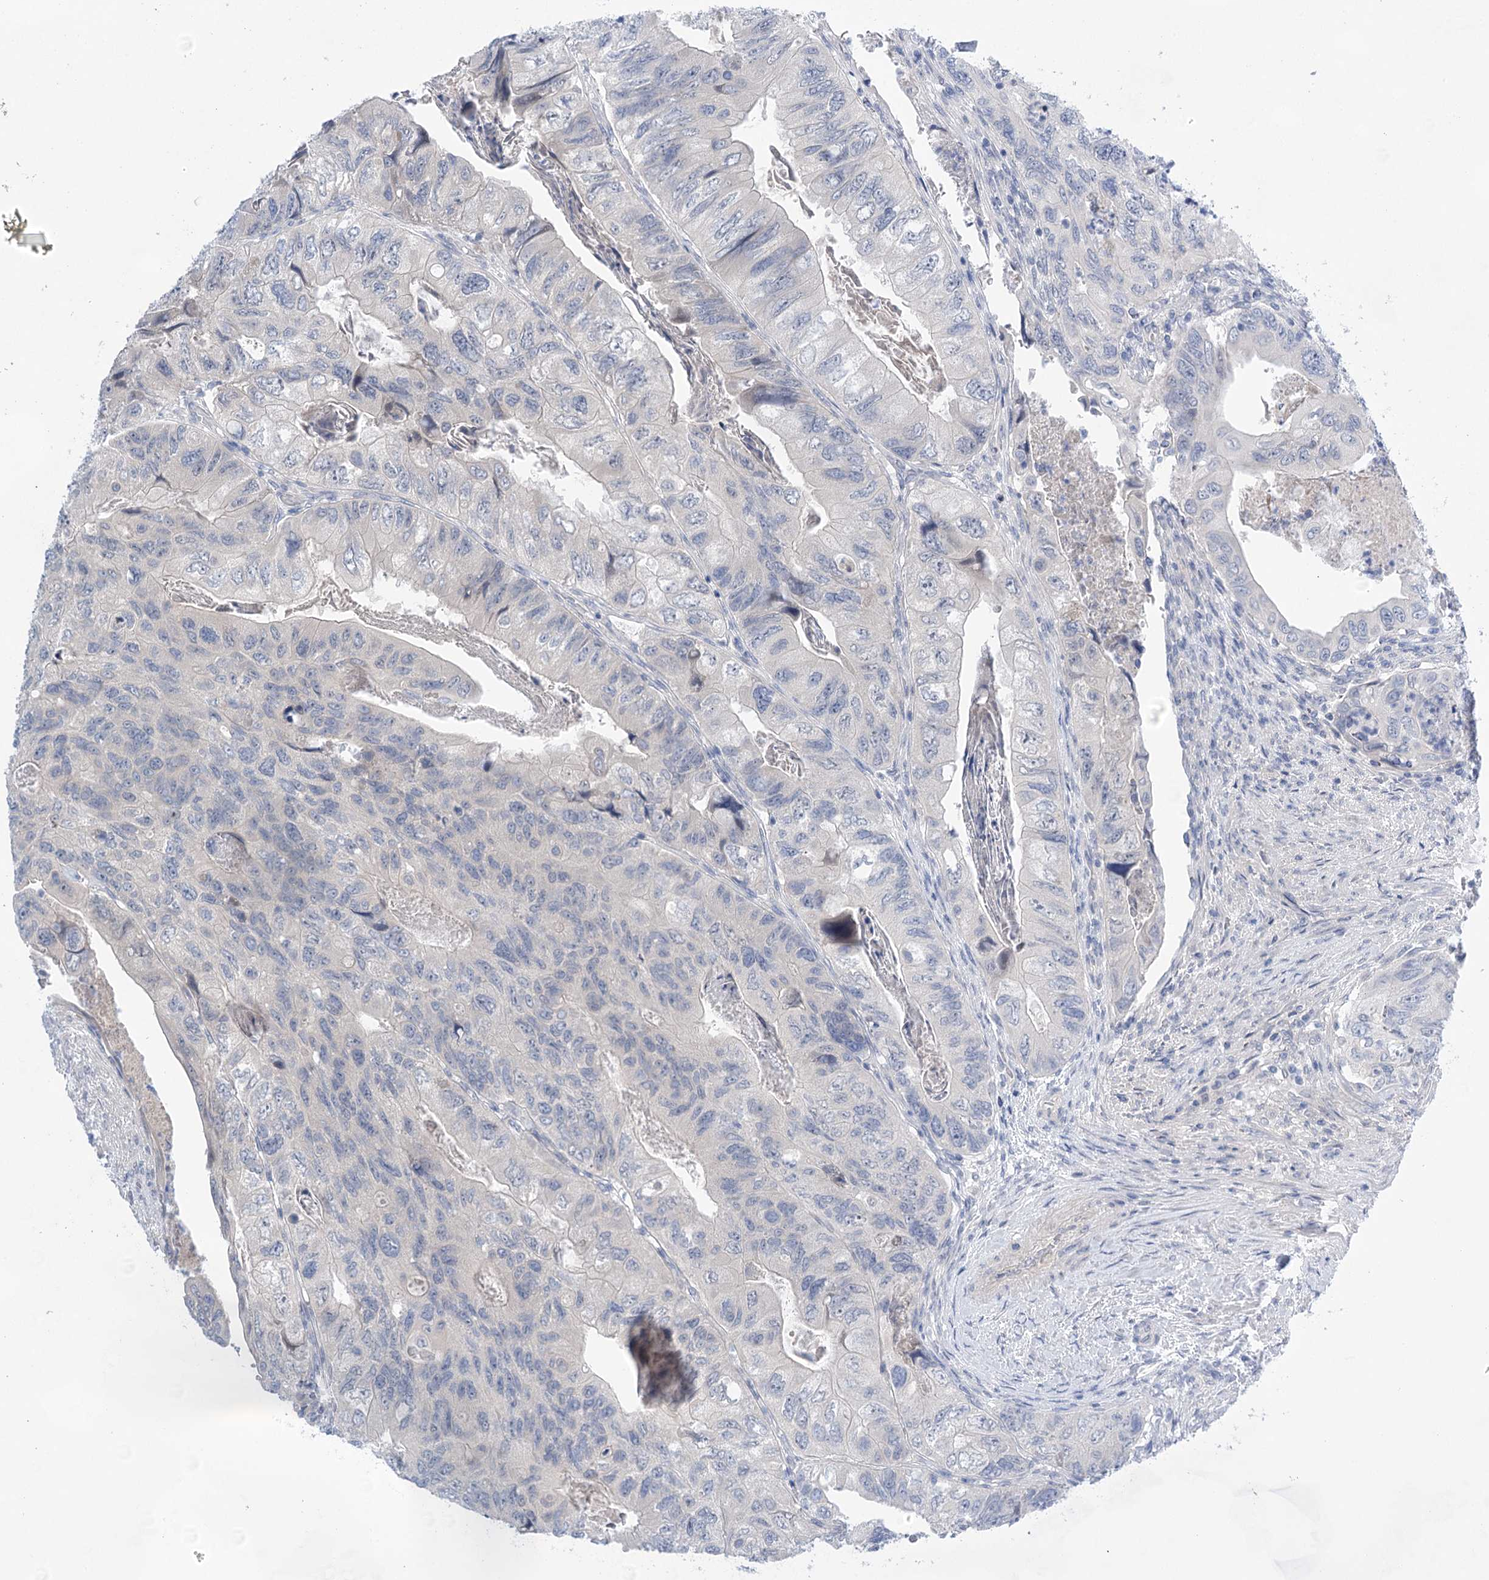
{"staining": {"intensity": "negative", "quantity": "none", "location": "none"}, "tissue": "colorectal cancer", "cell_type": "Tumor cells", "image_type": "cancer", "snomed": [{"axis": "morphology", "description": "Adenocarcinoma, NOS"}, {"axis": "topography", "description": "Rectum"}], "caption": "Colorectal cancer was stained to show a protein in brown. There is no significant positivity in tumor cells.", "gene": "LALBA", "patient": {"sex": "male", "age": 63}}